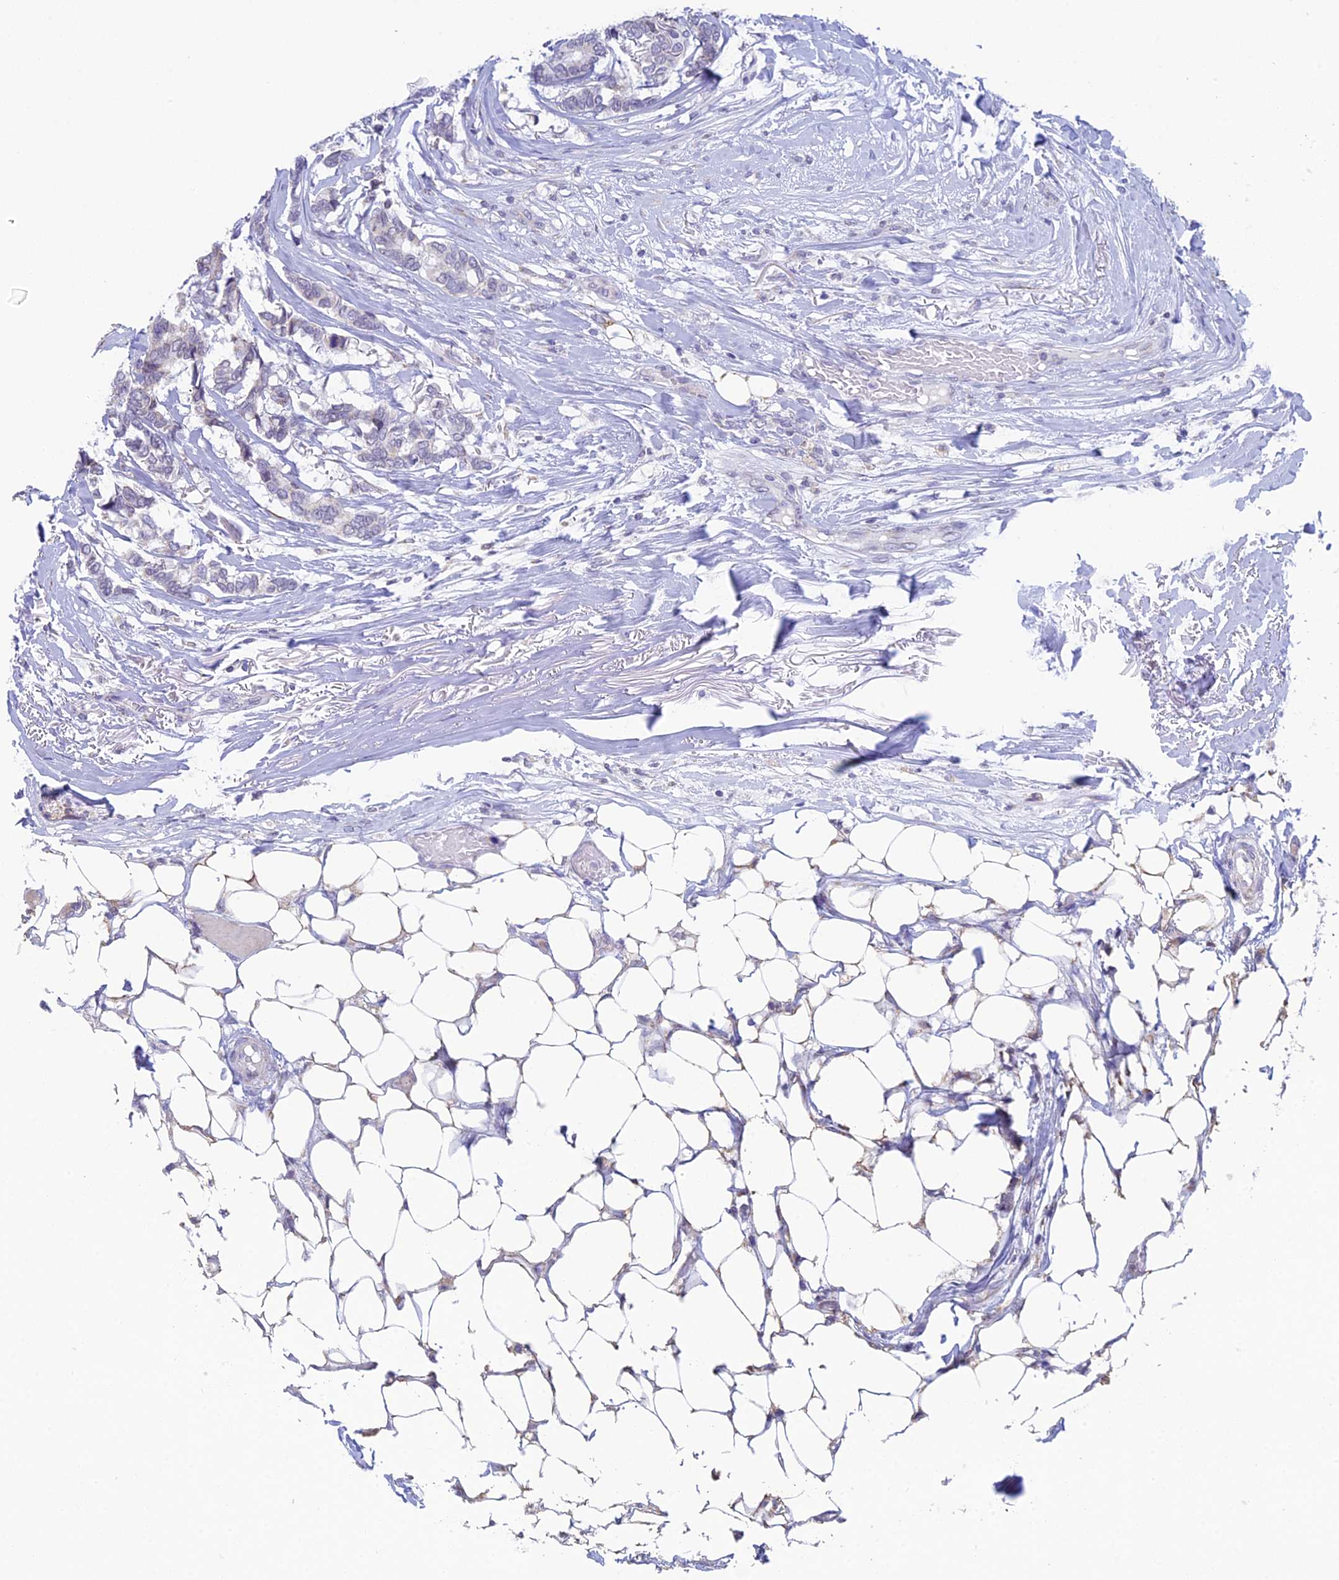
{"staining": {"intensity": "negative", "quantity": "none", "location": "none"}, "tissue": "breast cancer", "cell_type": "Tumor cells", "image_type": "cancer", "snomed": [{"axis": "morphology", "description": "Duct carcinoma"}, {"axis": "topography", "description": "Breast"}], "caption": "Immunohistochemical staining of breast cancer (infiltrating ductal carcinoma) reveals no significant staining in tumor cells.", "gene": "REXO5", "patient": {"sex": "female", "age": 87}}